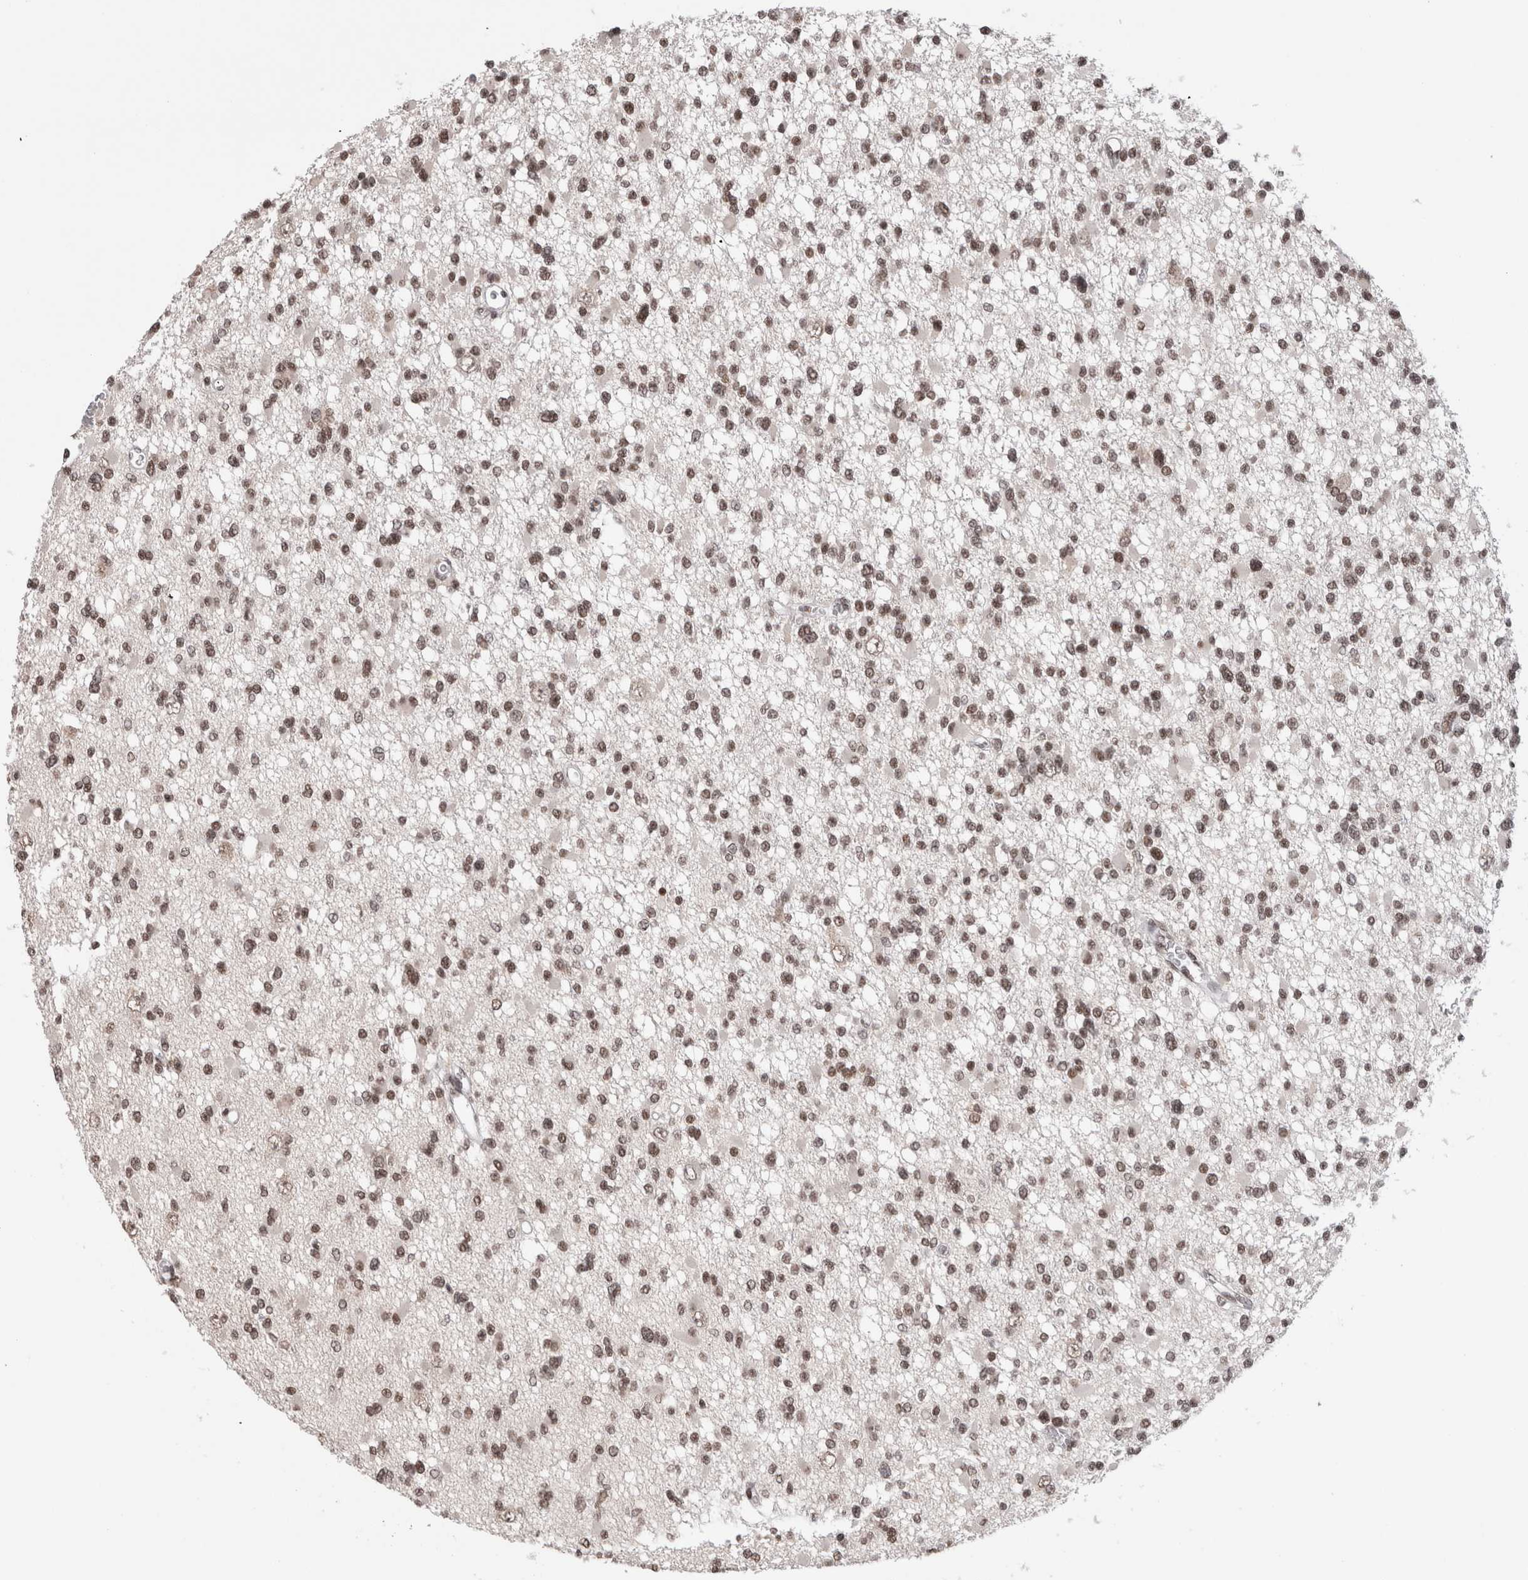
{"staining": {"intensity": "moderate", "quantity": ">75%", "location": "nuclear"}, "tissue": "glioma", "cell_type": "Tumor cells", "image_type": "cancer", "snomed": [{"axis": "morphology", "description": "Glioma, malignant, Low grade"}, {"axis": "topography", "description": "Brain"}], "caption": "A medium amount of moderate nuclear positivity is present in approximately >75% of tumor cells in low-grade glioma (malignant) tissue. (Brightfield microscopy of DAB IHC at high magnification).", "gene": "SMC1A", "patient": {"sex": "female", "age": 22}}